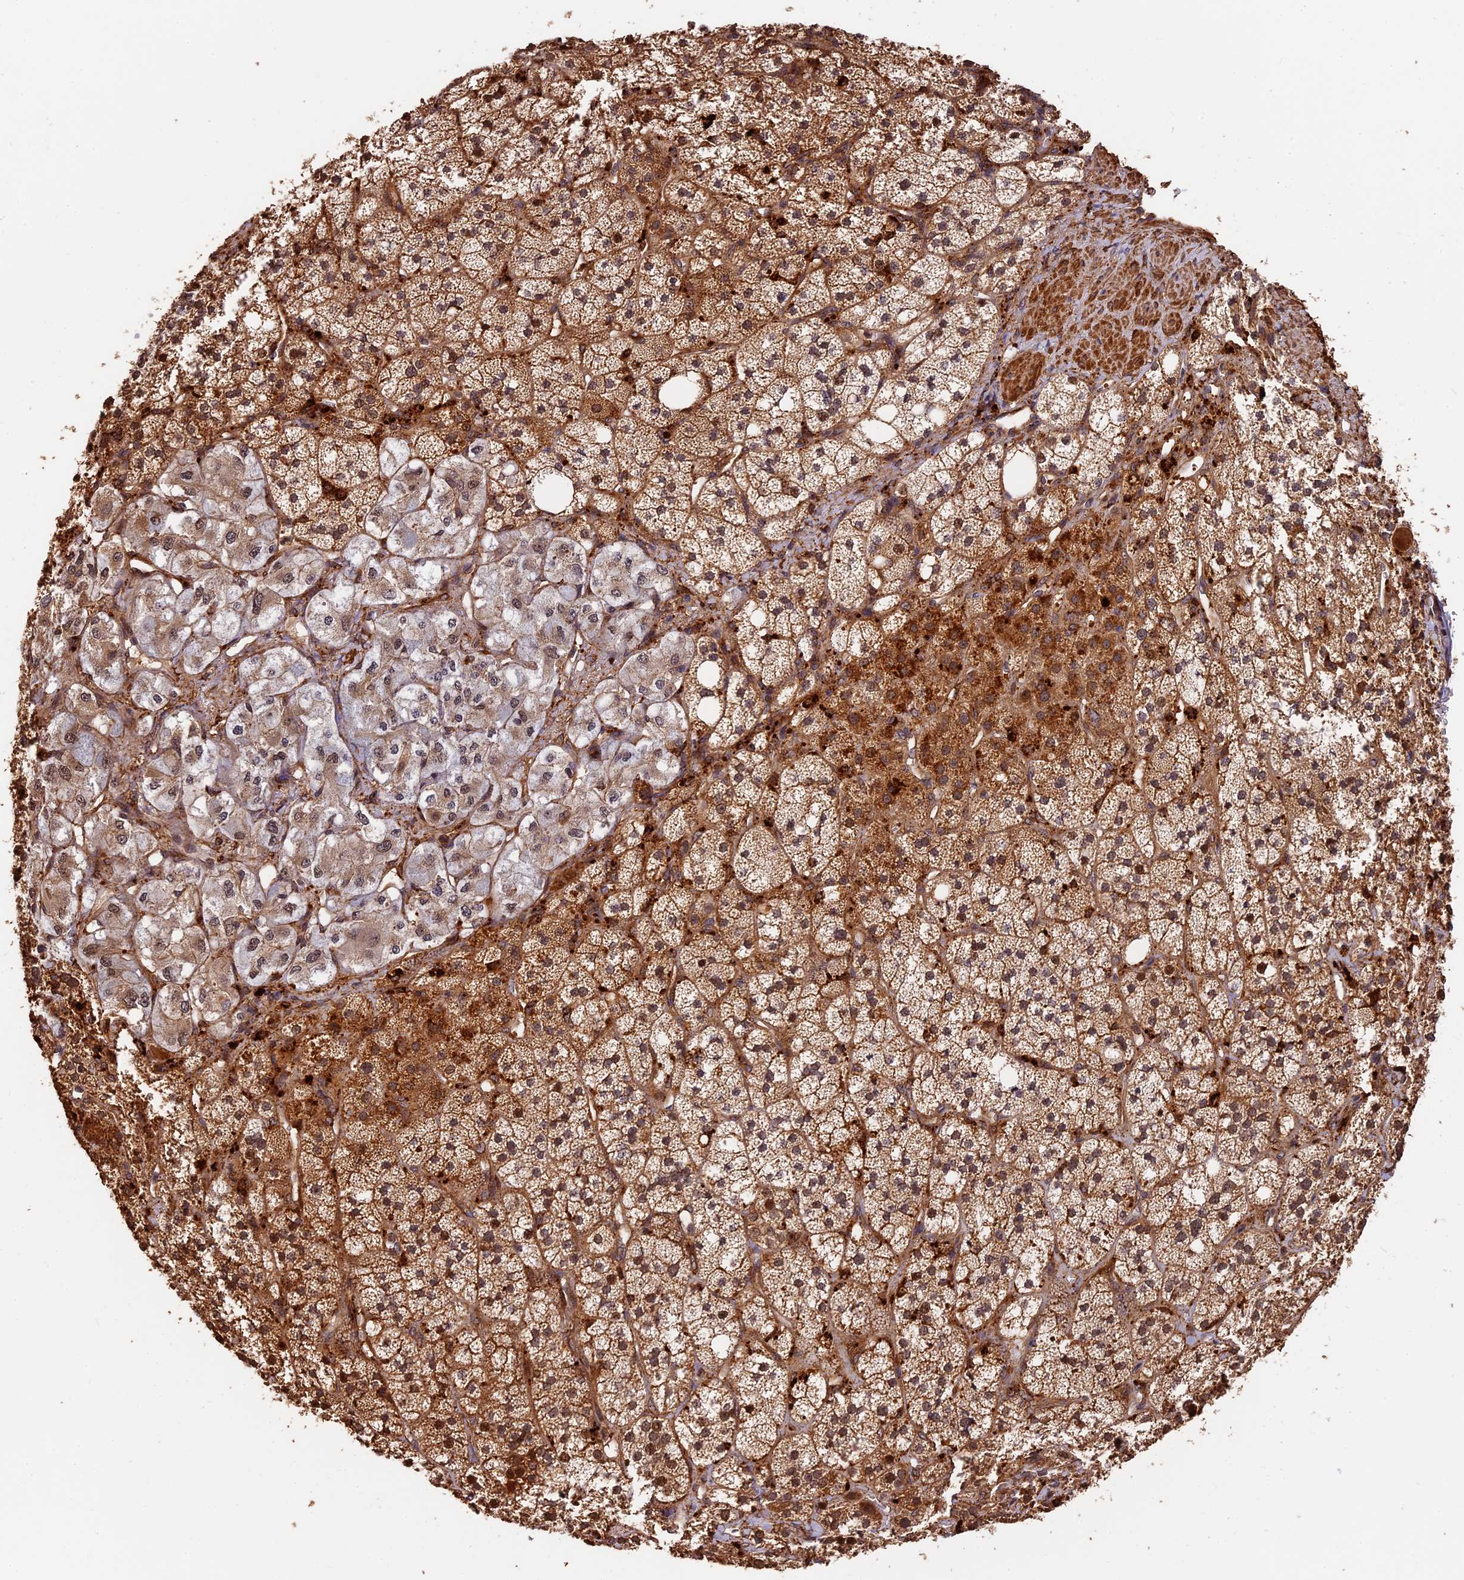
{"staining": {"intensity": "strong", "quantity": ">75%", "location": "cytoplasmic/membranous,nuclear"}, "tissue": "adrenal gland", "cell_type": "Glandular cells", "image_type": "normal", "snomed": [{"axis": "morphology", "description": "Normal tissue, NOS"}, {"axis": "topography", "description": "Adrenal gland"}], "caption": "This is an image of immunohistochemistry staining of benign adrenal gland, which shows strong positivity in the cytoplasmic/membranous,nuclear of glandular cells.", "gene": "MMP15", "patient": {"sex": "male", "age": 61}}